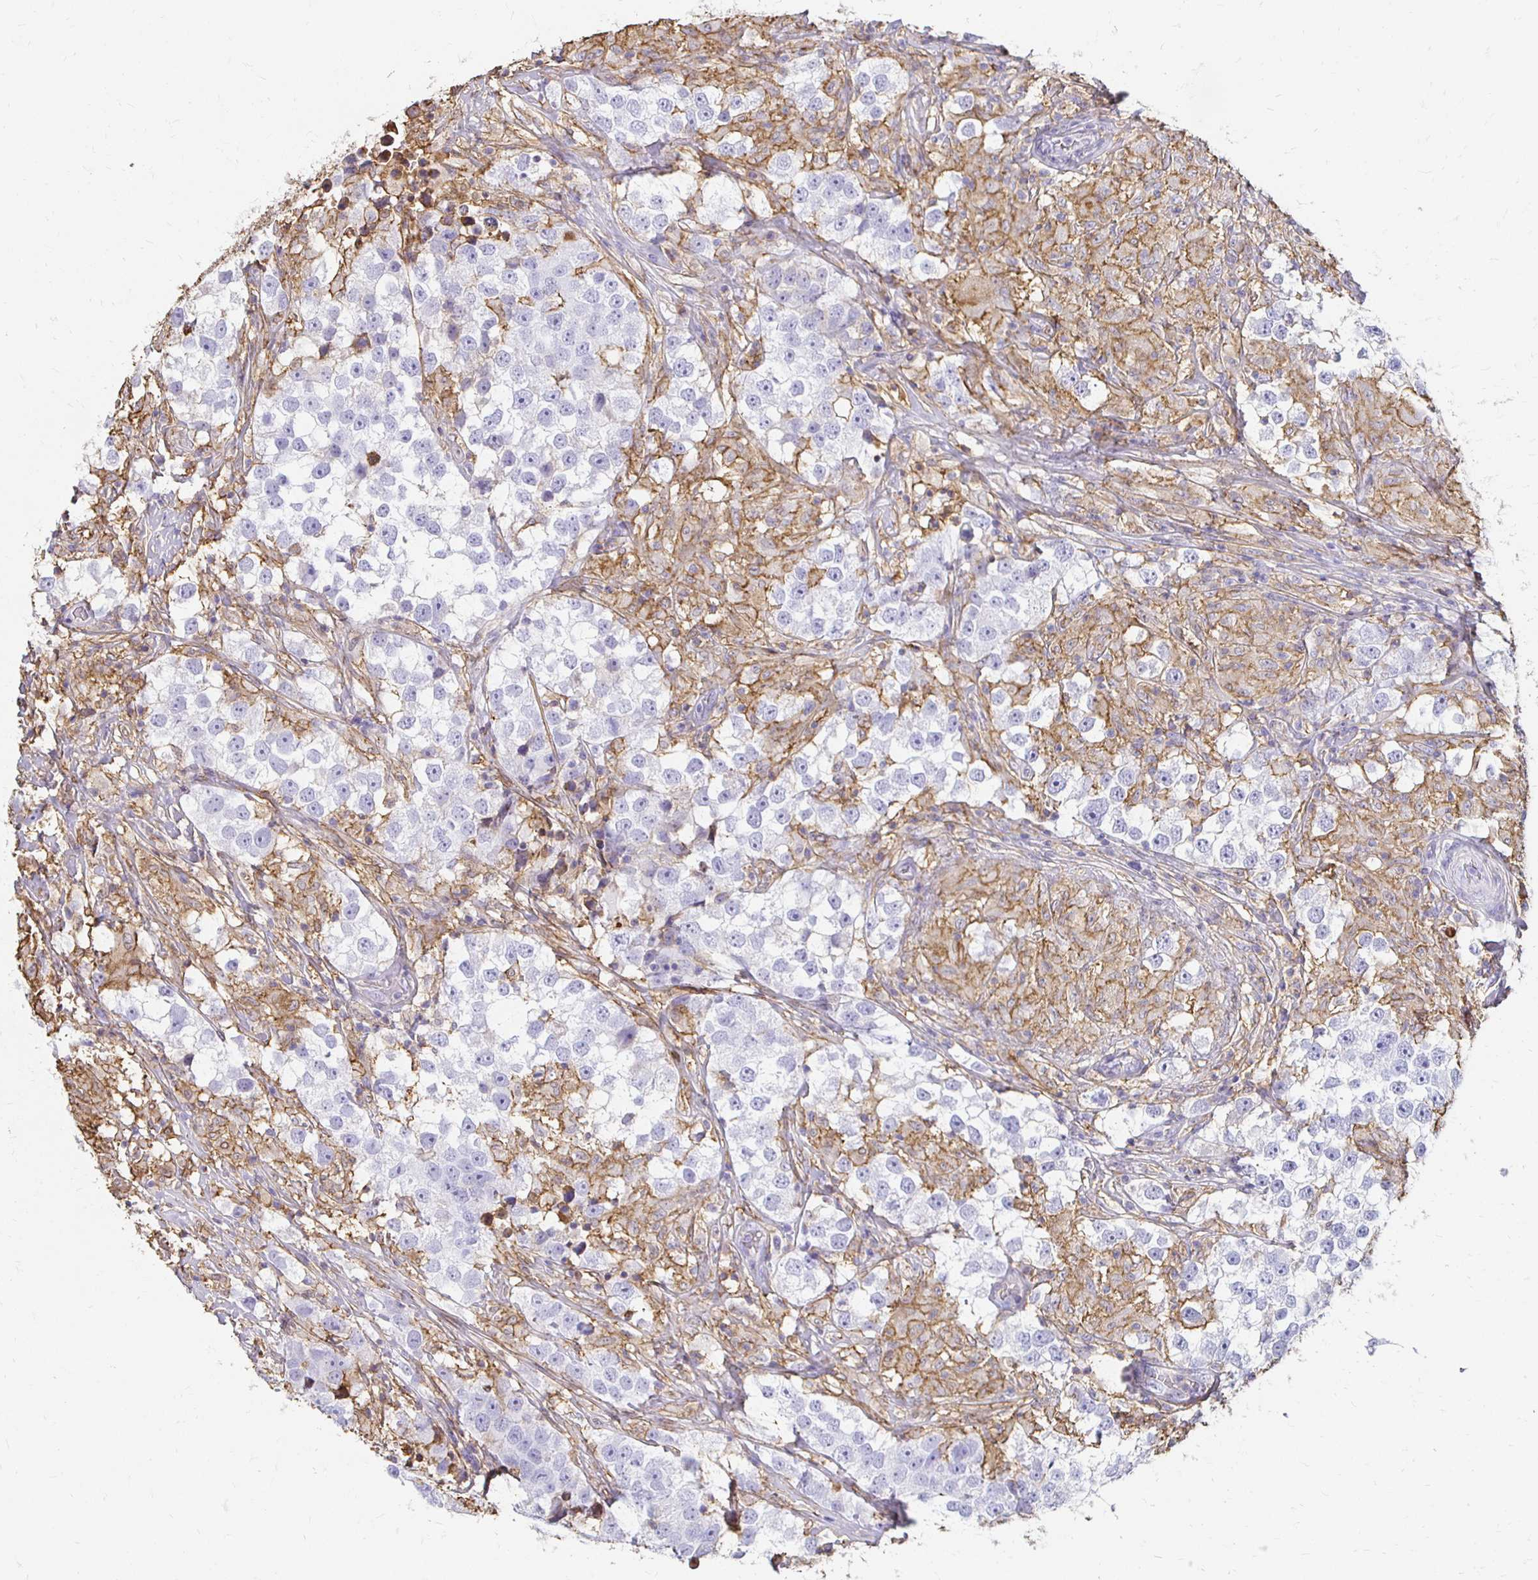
{"staining": {"intensity": "negative", "quantity": "none", "location": "none"}, "tissue": "testis cancer", "cell_type": "Tumor cells", "image_type": "cancer", "snomed": [{"axis": "morphology", "description": "Seminoma, NOS"}, {"axis": "topography", "description": "Testis"}], "caption": "Immunohistochemistry of testis cancer exhibits no staining in tumor cells. (DAB IHC, high magnification).", "gene": "TAS1R3", "patient": {"sex": "male", "age": 46}}